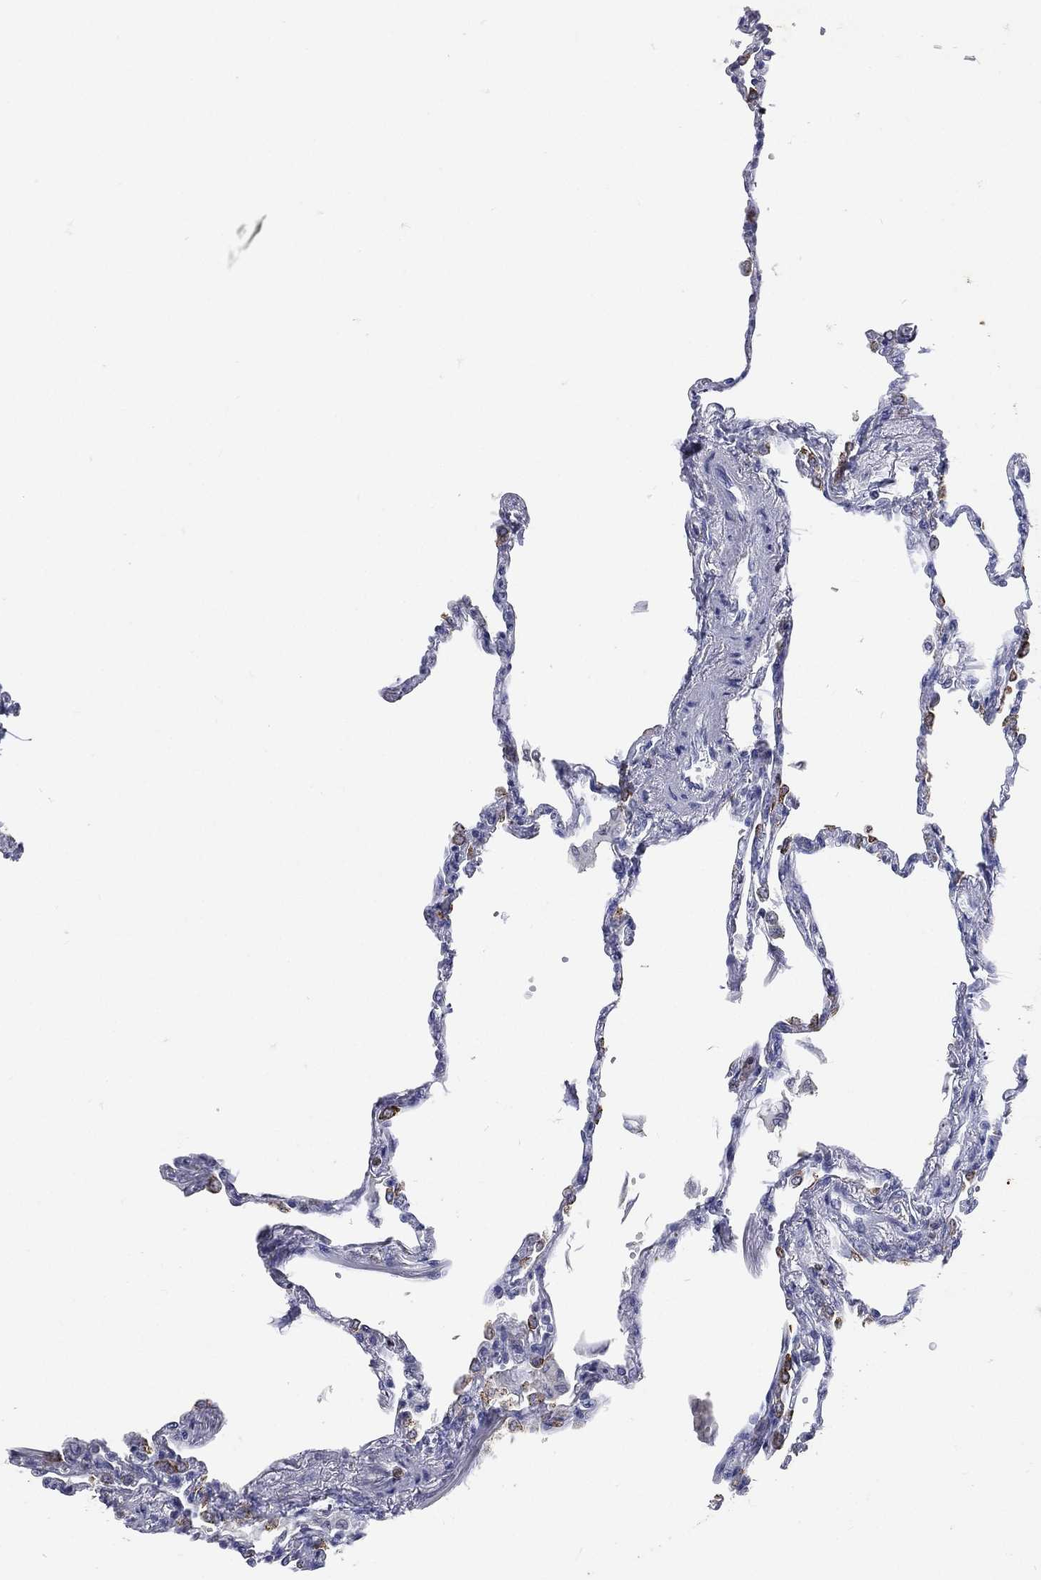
{"staining": {"intensity": "moderate", "quantity": "25%-75%", "location": "cytoplasmic/membranous"}, "tissue": "lung", "cell_type": "Alveolar cells", "image_type": "normal", "snomed": [{"axis": "morphology", "description": "Normal tissue, NOS"}, {"axis": "topography", "description": "Lung"}], "caption": "Immunohistochemistry of benign lung displays medium levels of moderate cytoplasmic/membranous staining in about 25%-75% of alveolar cells. The protein of interest is stained brown, and the nuclei are stained in blue (DAB IHC with brightfield microscopy, high magnification).", "gene": "SLC34A2", "patient": {"sex": "male", "age": 78}}